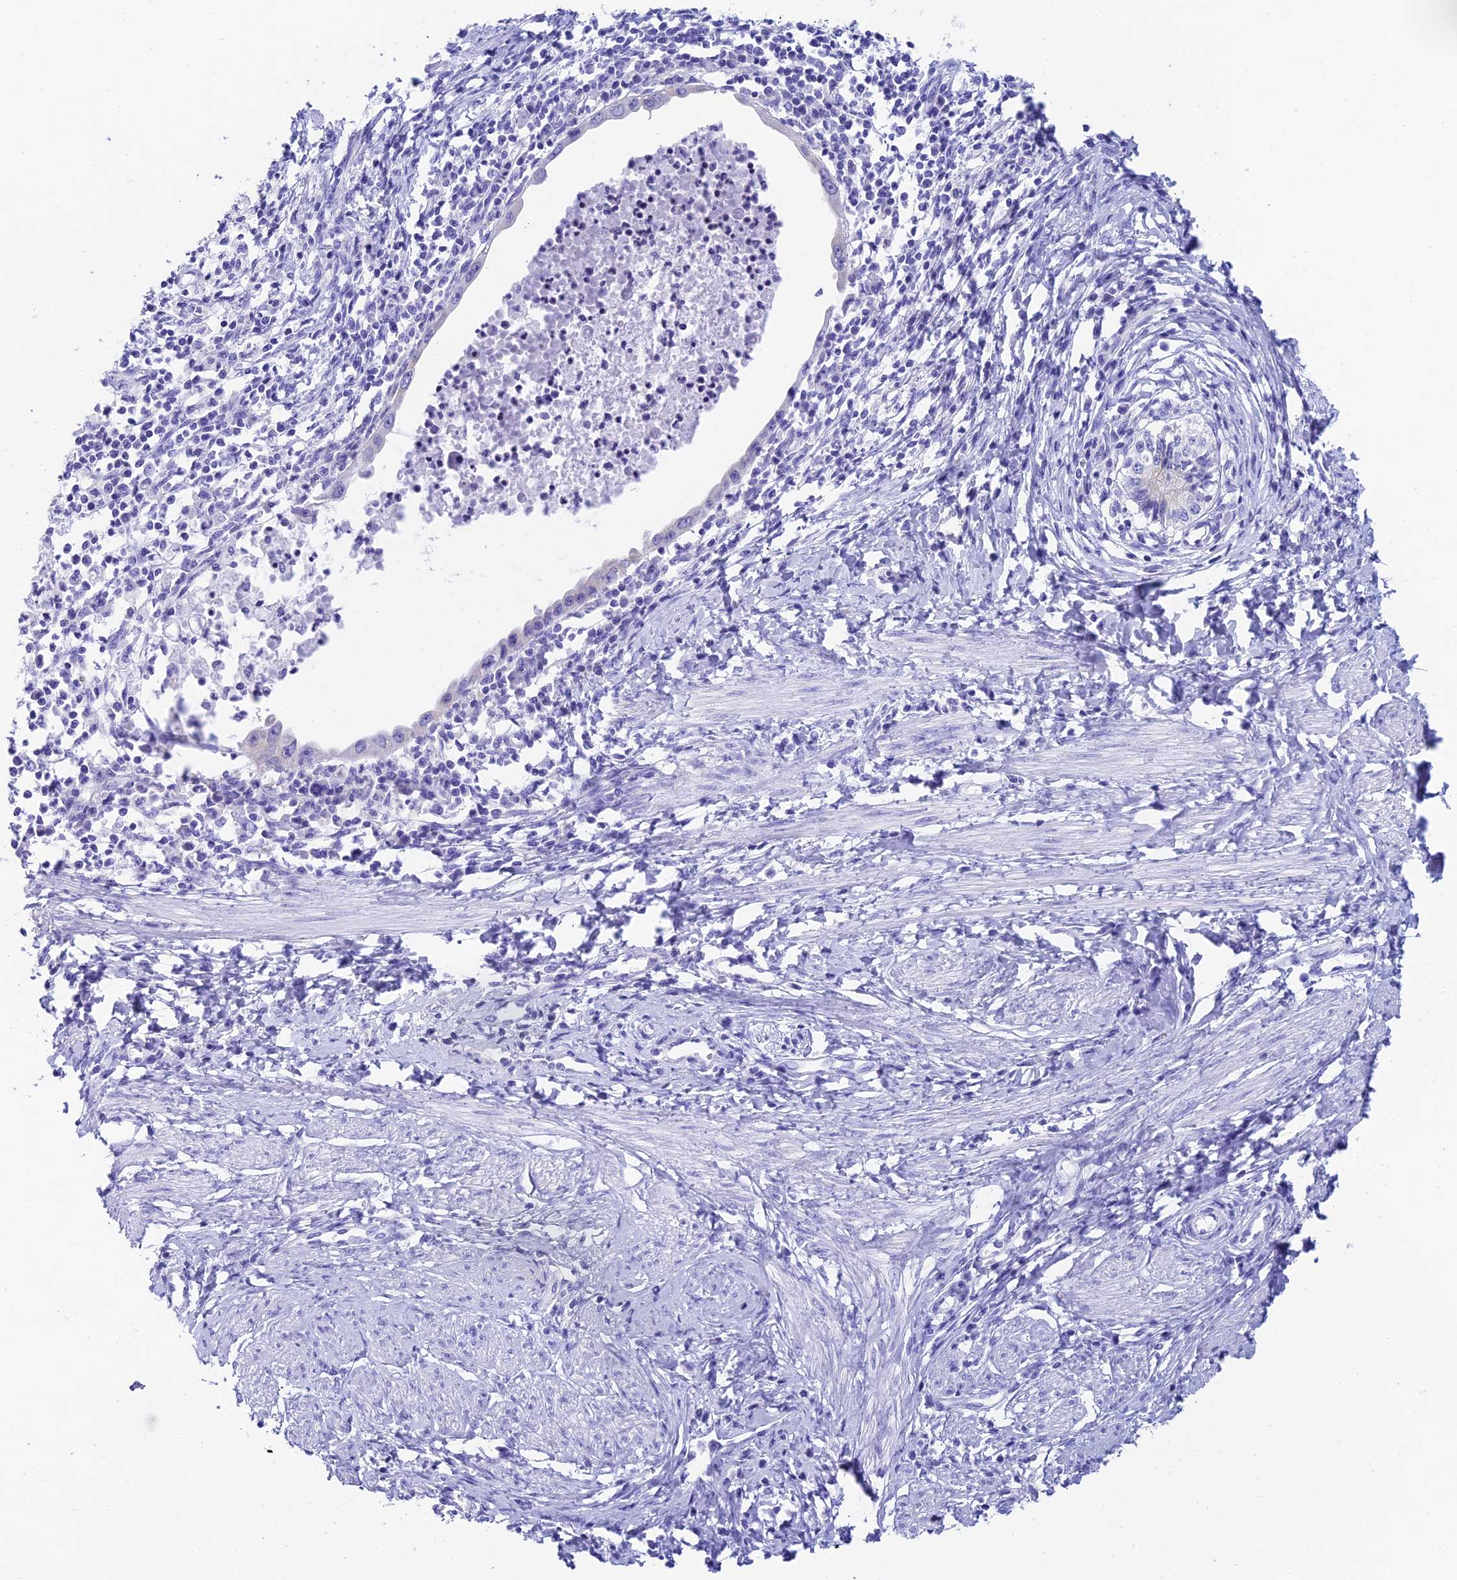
{"staining": {"intensity": "negative", "quantity": "none", "location": "none"}, "tissue": "cervical cancer", "cell_type": "Tumor cells", "image_type": "cancer", "snomed": [{"axis": "morphology", "description": "Adenocarcinoma, NOS"}, {"axis": "topography", "description": "Cervix"}], "caption": "Micrograph shows no protein expression in tumor cells of cervical cancer (adenocarcinoma) tissue.", "gene": "REEP4", "patient": {"sex": "female", "age": 36}}